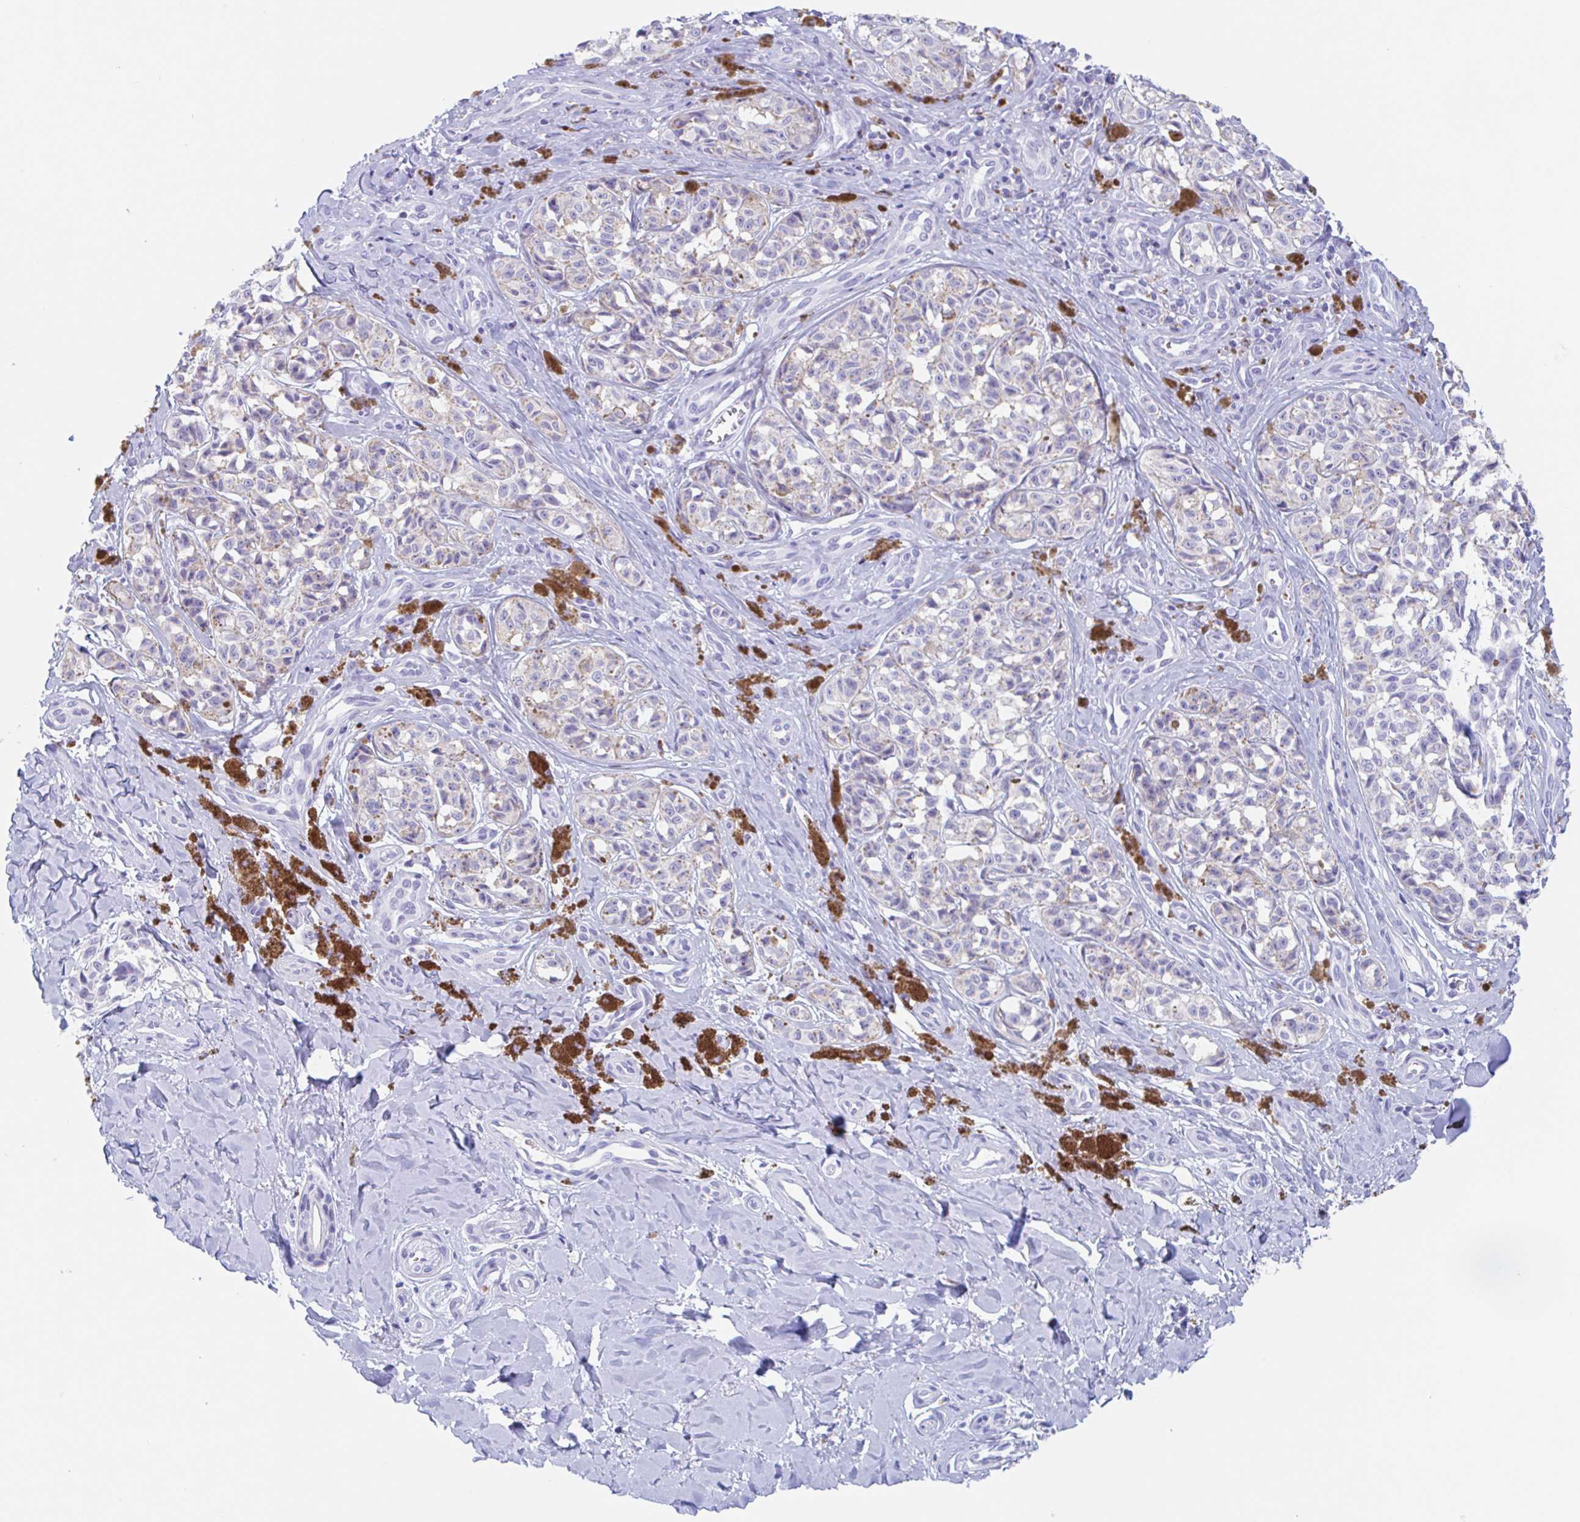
{"staining": {"intensity": "negative", "quantity": "none", "location": "none"}, "tissue": "melanoma", "cell_type": "Tumor cells", "image_type": "cancer", "snomed": [{"axis": "morphology", "description": "Malignant melanoma, NOS"}, {"axis": "topography", "description": "Skin"}], "caption": "IHC micrograph of neoplastic tissue: human melanoma stained with DAB (3,3'-diaminobenzidine) shows no significant protein positivity in tumor cells.", "gene": "ANKRD9", "patient": {"sex": "female", "age": 65}}